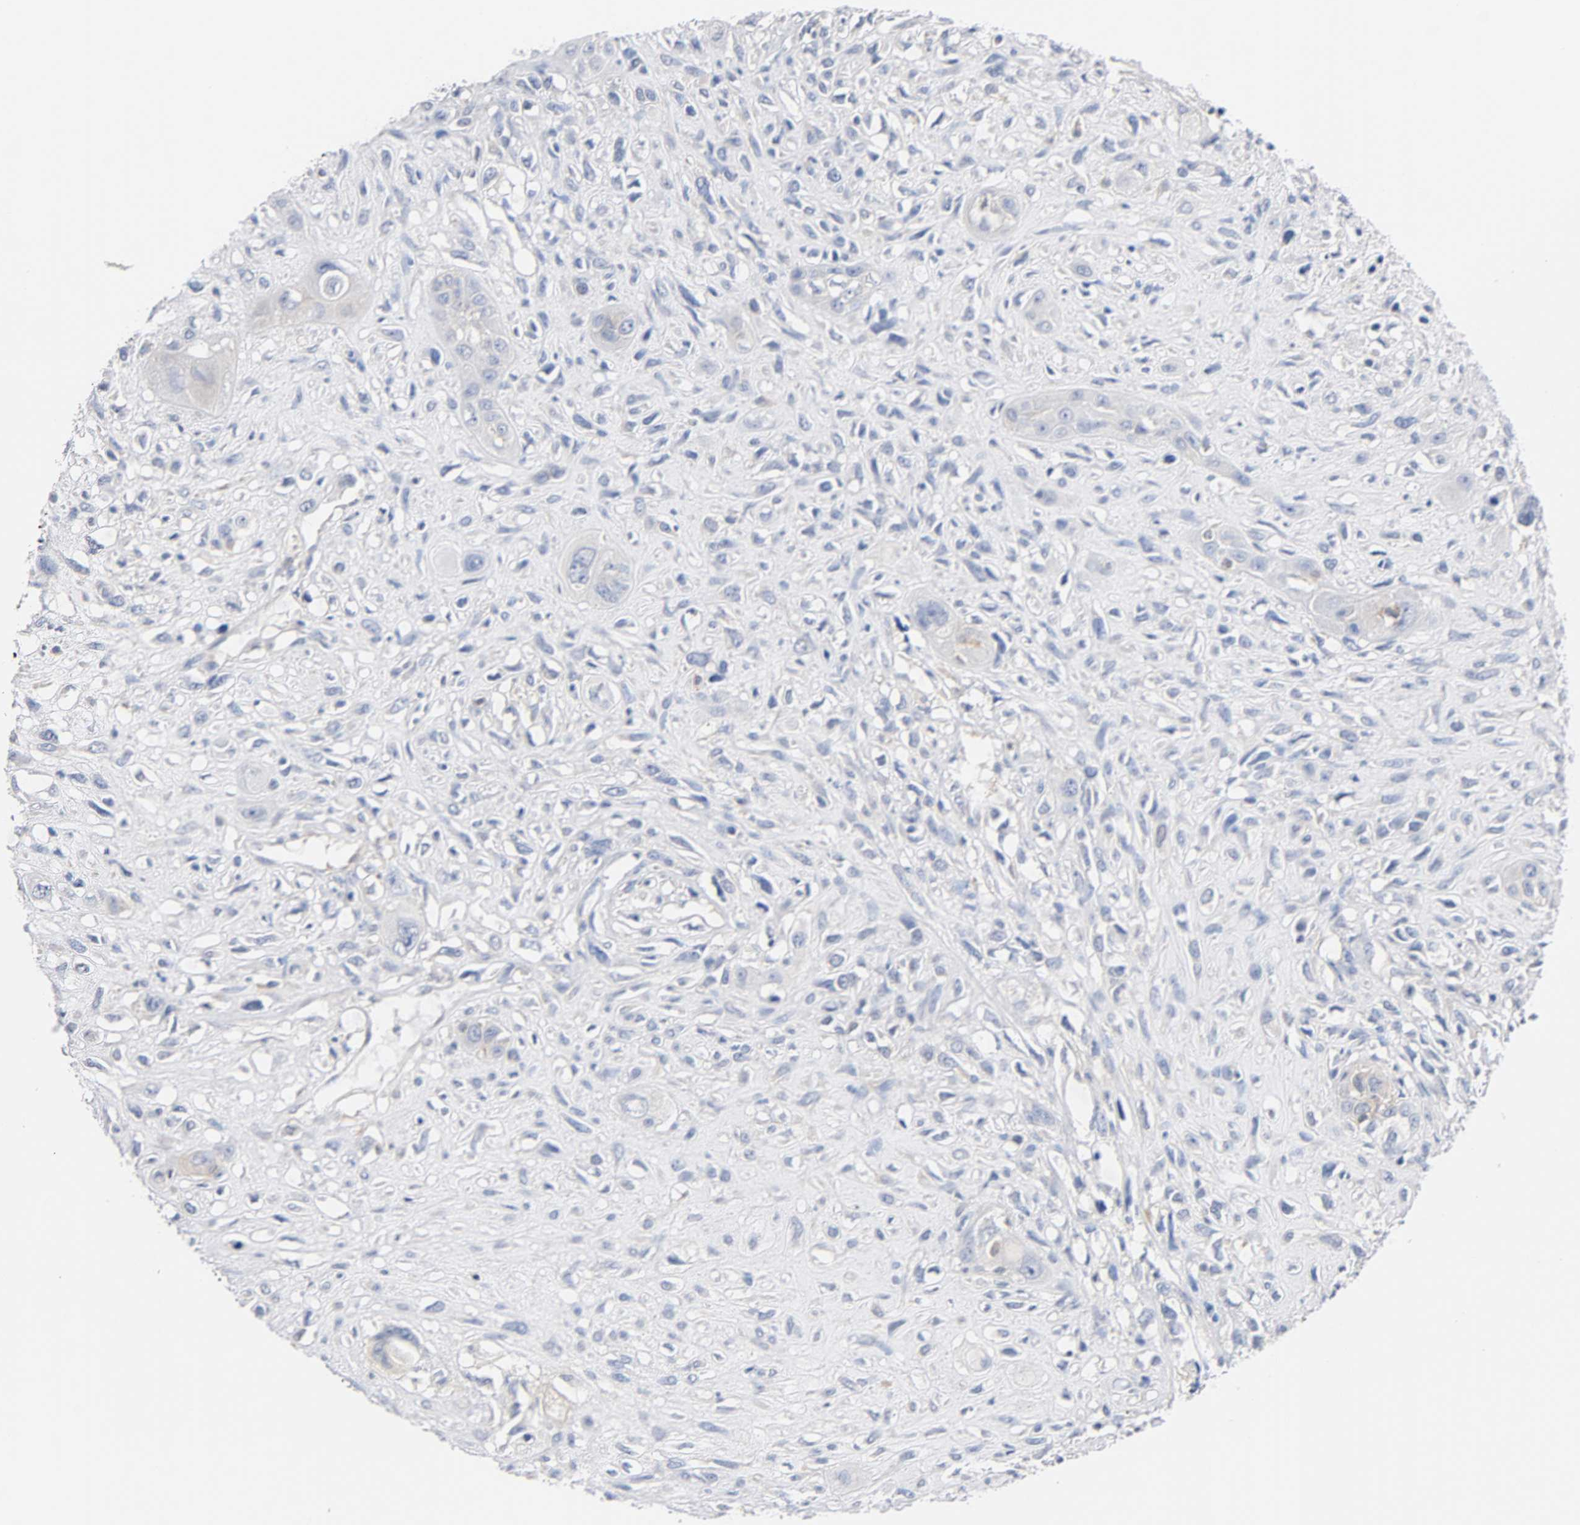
{"staining": {"intensity": "negative", "quantity": "none", "location": "none"}, "tissue": "head and neck cancer", "cell_type": "Tumor cells", "image_type": "cancer", "snomed": [{"axis": "morphology", "description": "Necrosis, NOS"}, {"axis": "morphology", "description": "Neoplasm, malignant, NOS"}, {"axis": "topography", "description": "Salivary gland"}, {"axis": "topography", "description": "Head-Neck"}], "caption": "Immunohistochemistry (IHC) photomicrograph of neoplastic tissue: head and neck cancer stained with DAB (3,3'-diaminobenzidine) displays no significant protein expression in tumor cells. (IHC, brightfield microscopy, high magnification).", "gene": "MALT1", "patient": {"sex": "male", "age": 43}}